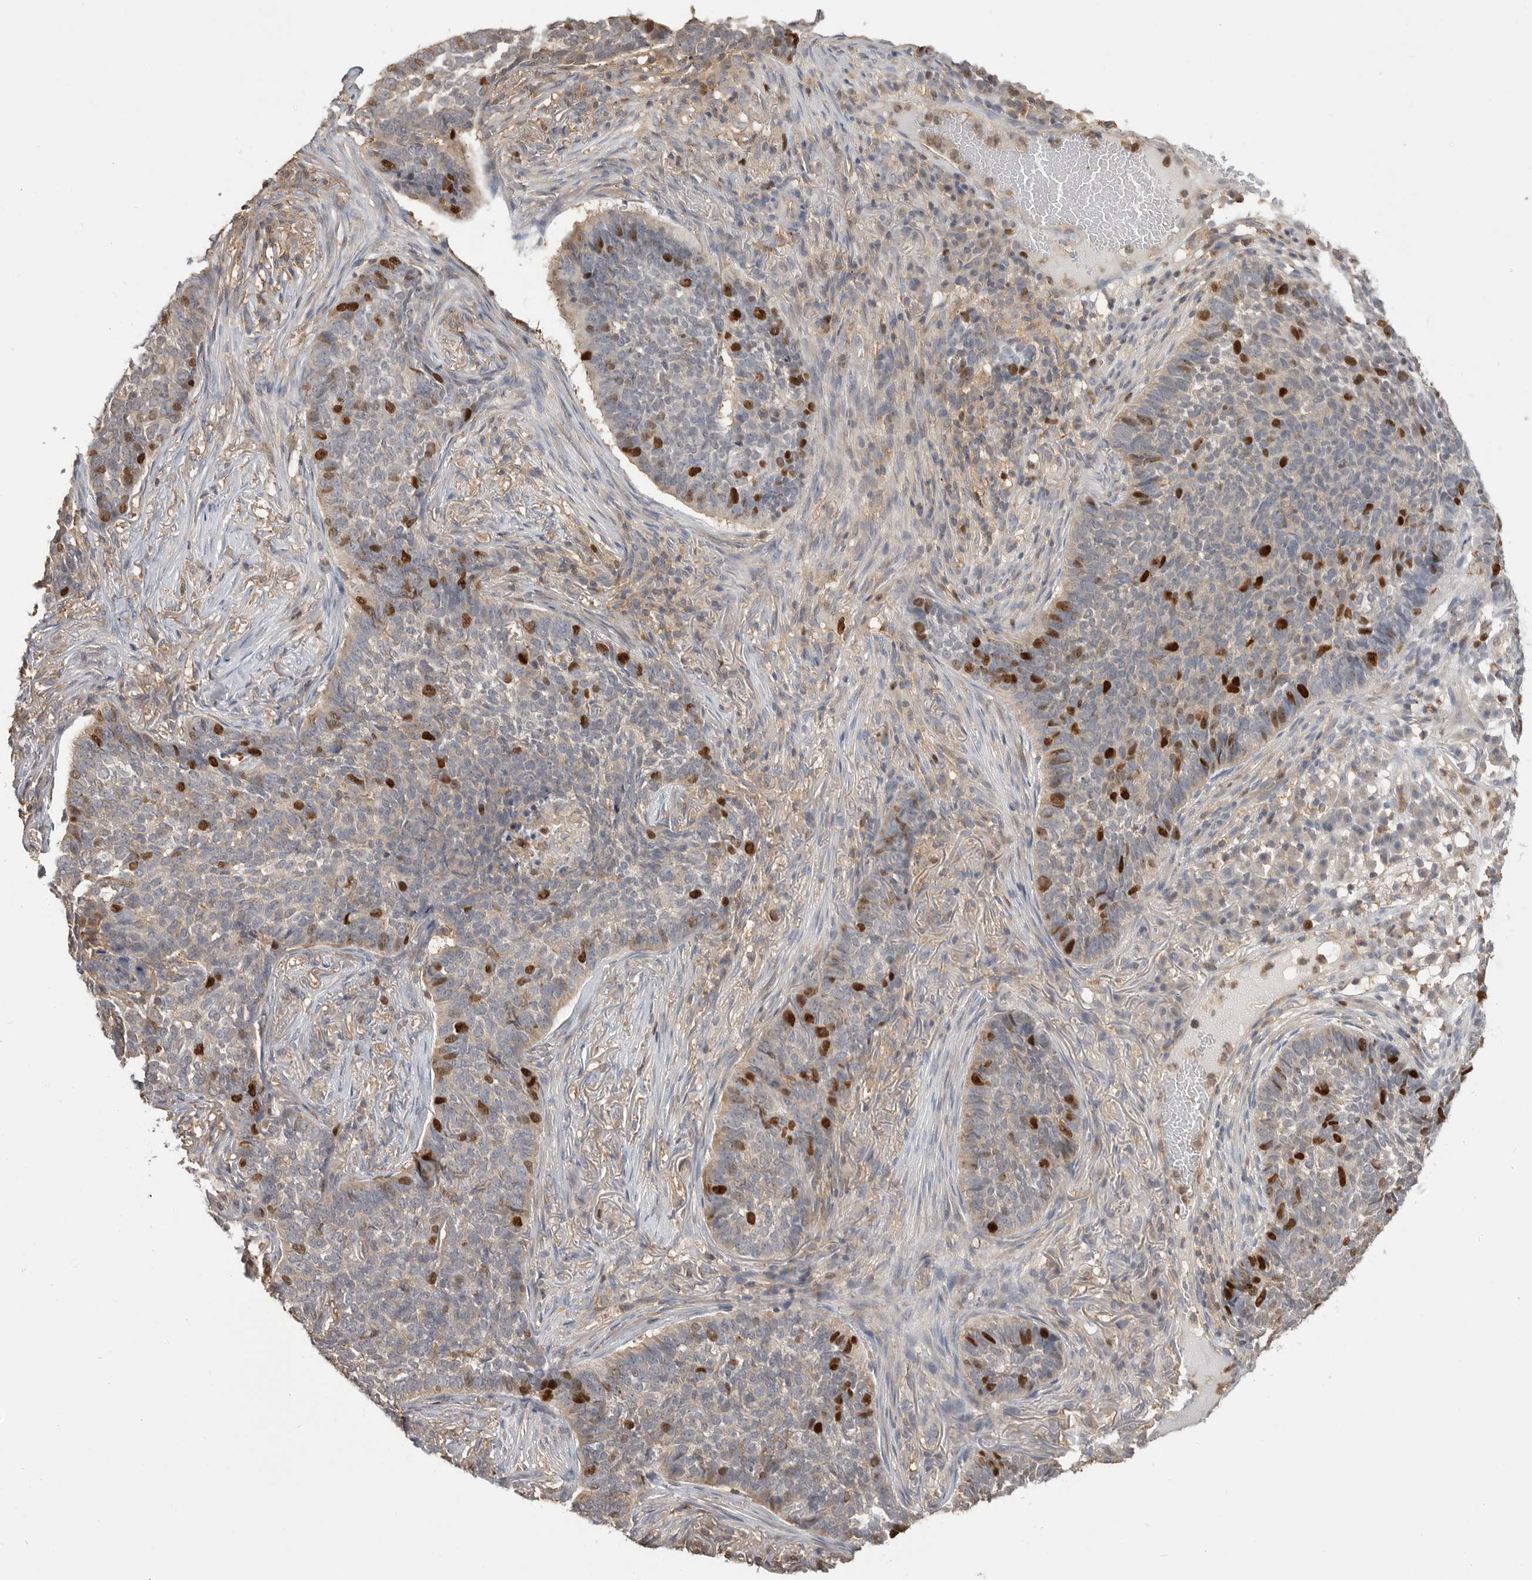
{"staining": {"intensity": "strong", "quantity": "<25%", "location": "nuclear"}, "tissue": "skin cancer", "cell_type": "Tumor cells", "image_type": "cancer", "snomed": [{"axis": "morphology", "description": "Basal cell carcinoma"}, {"axis": "topography", "description": "Skin"}], "caption": "Immunohistochemical staining of human skin basal cell carcinoma reveals strong nuclear protein staining in about <25% of tumor cells.", "gene": "TOP2A", "patient": {"sex": "male", "age": 85}}